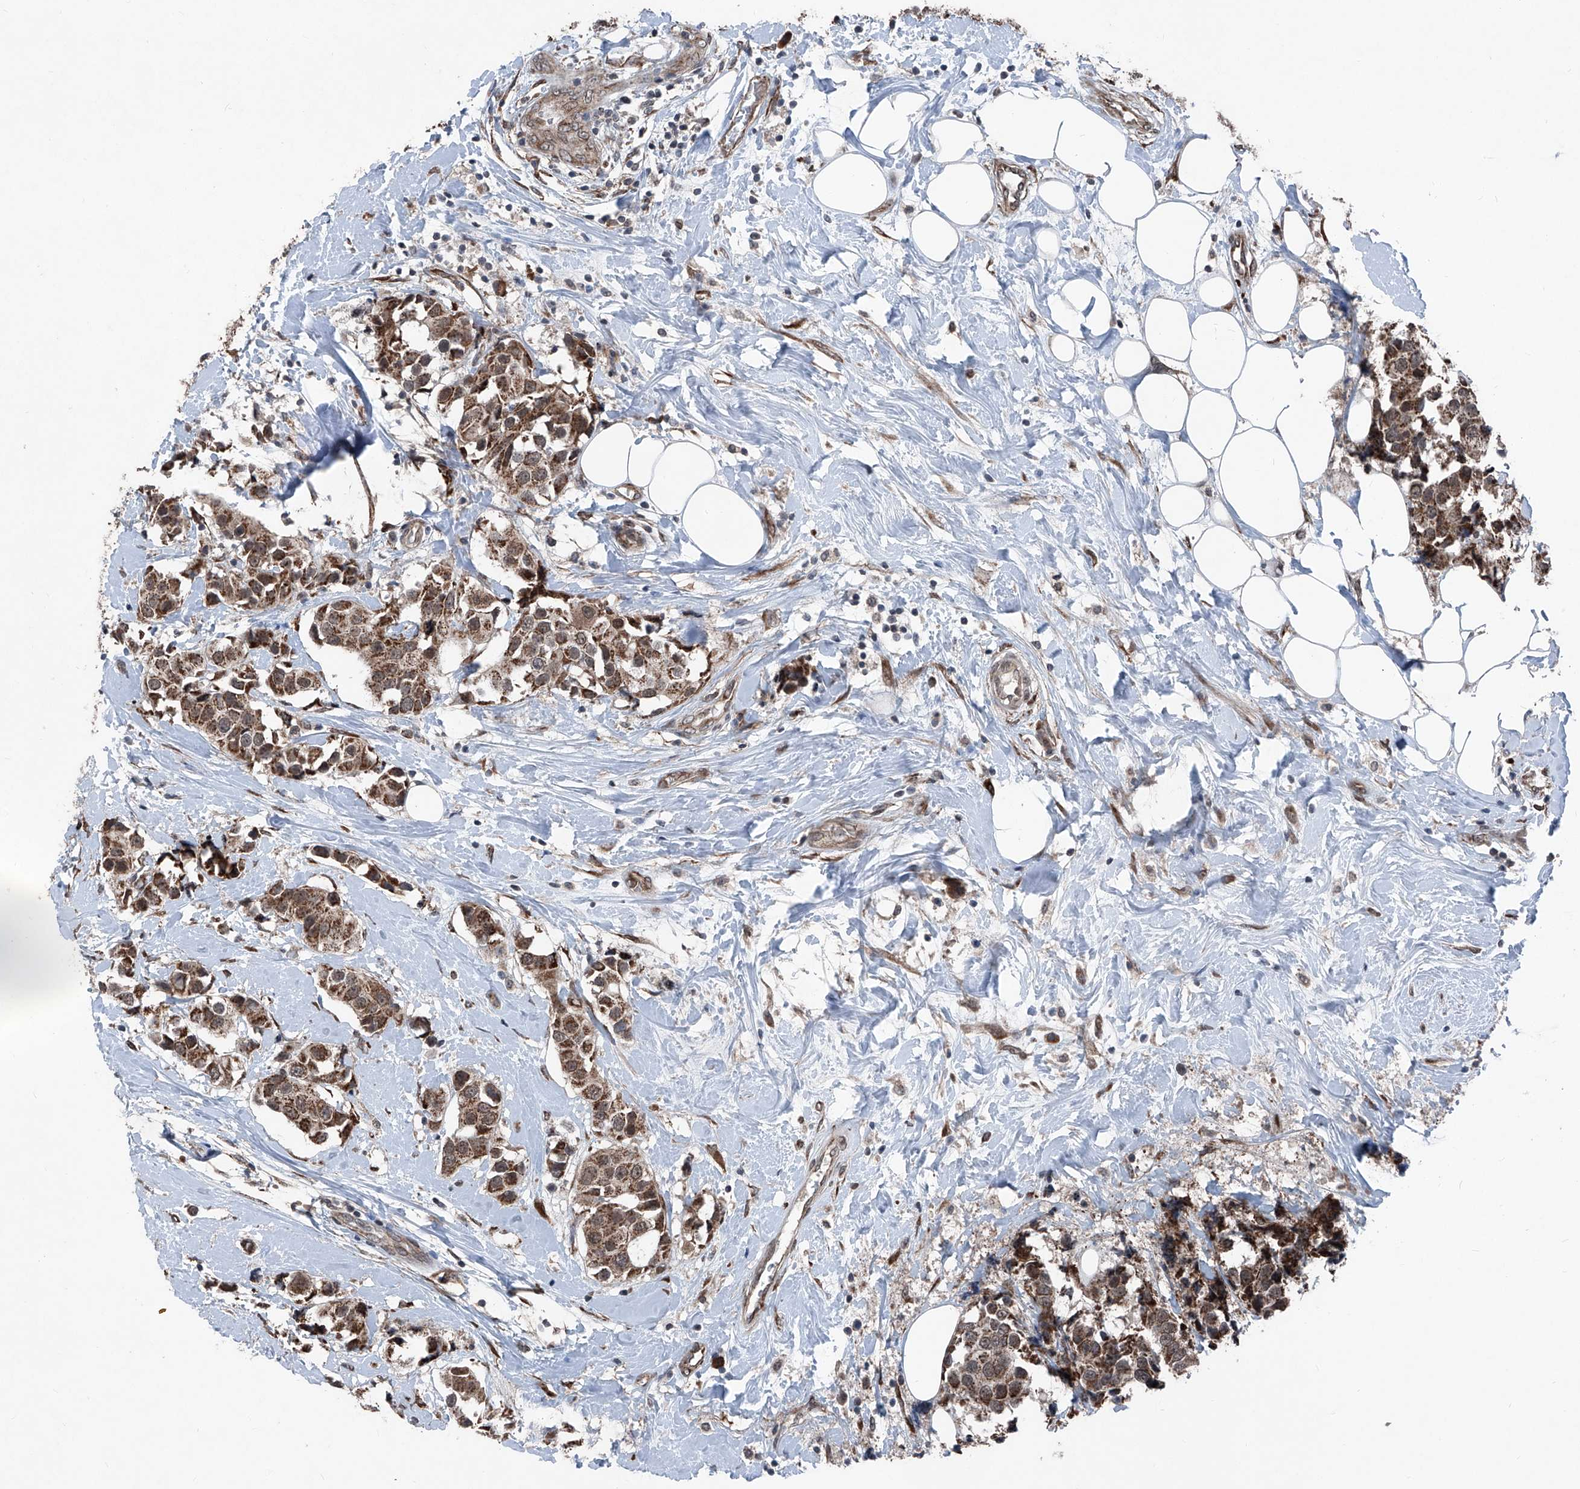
{"staining": {"intensity": "moderate", "quantity": ">75%", "location": "cytoplasmic/membranous,nuclear"}, "tissue": "breast cancer", "cell_type": "Tumor cells", "image_type": "cancer", "snomed": [{"axis": "morphology", "description": "Normal tissue, NOS"}, {"axis": "morphology", "description": "Duct carcinoma"}, {"axis": "topography", "description": "Breast"}], "caption": "Protein staining by IHC shows moderate cytoplasmic/membranous and nuclear expression in approximately >75% of tumor cells in invasive ductal carcinoma (breast).", "gene": "COA7", "patient": {"sex": "female", "age": 39}}